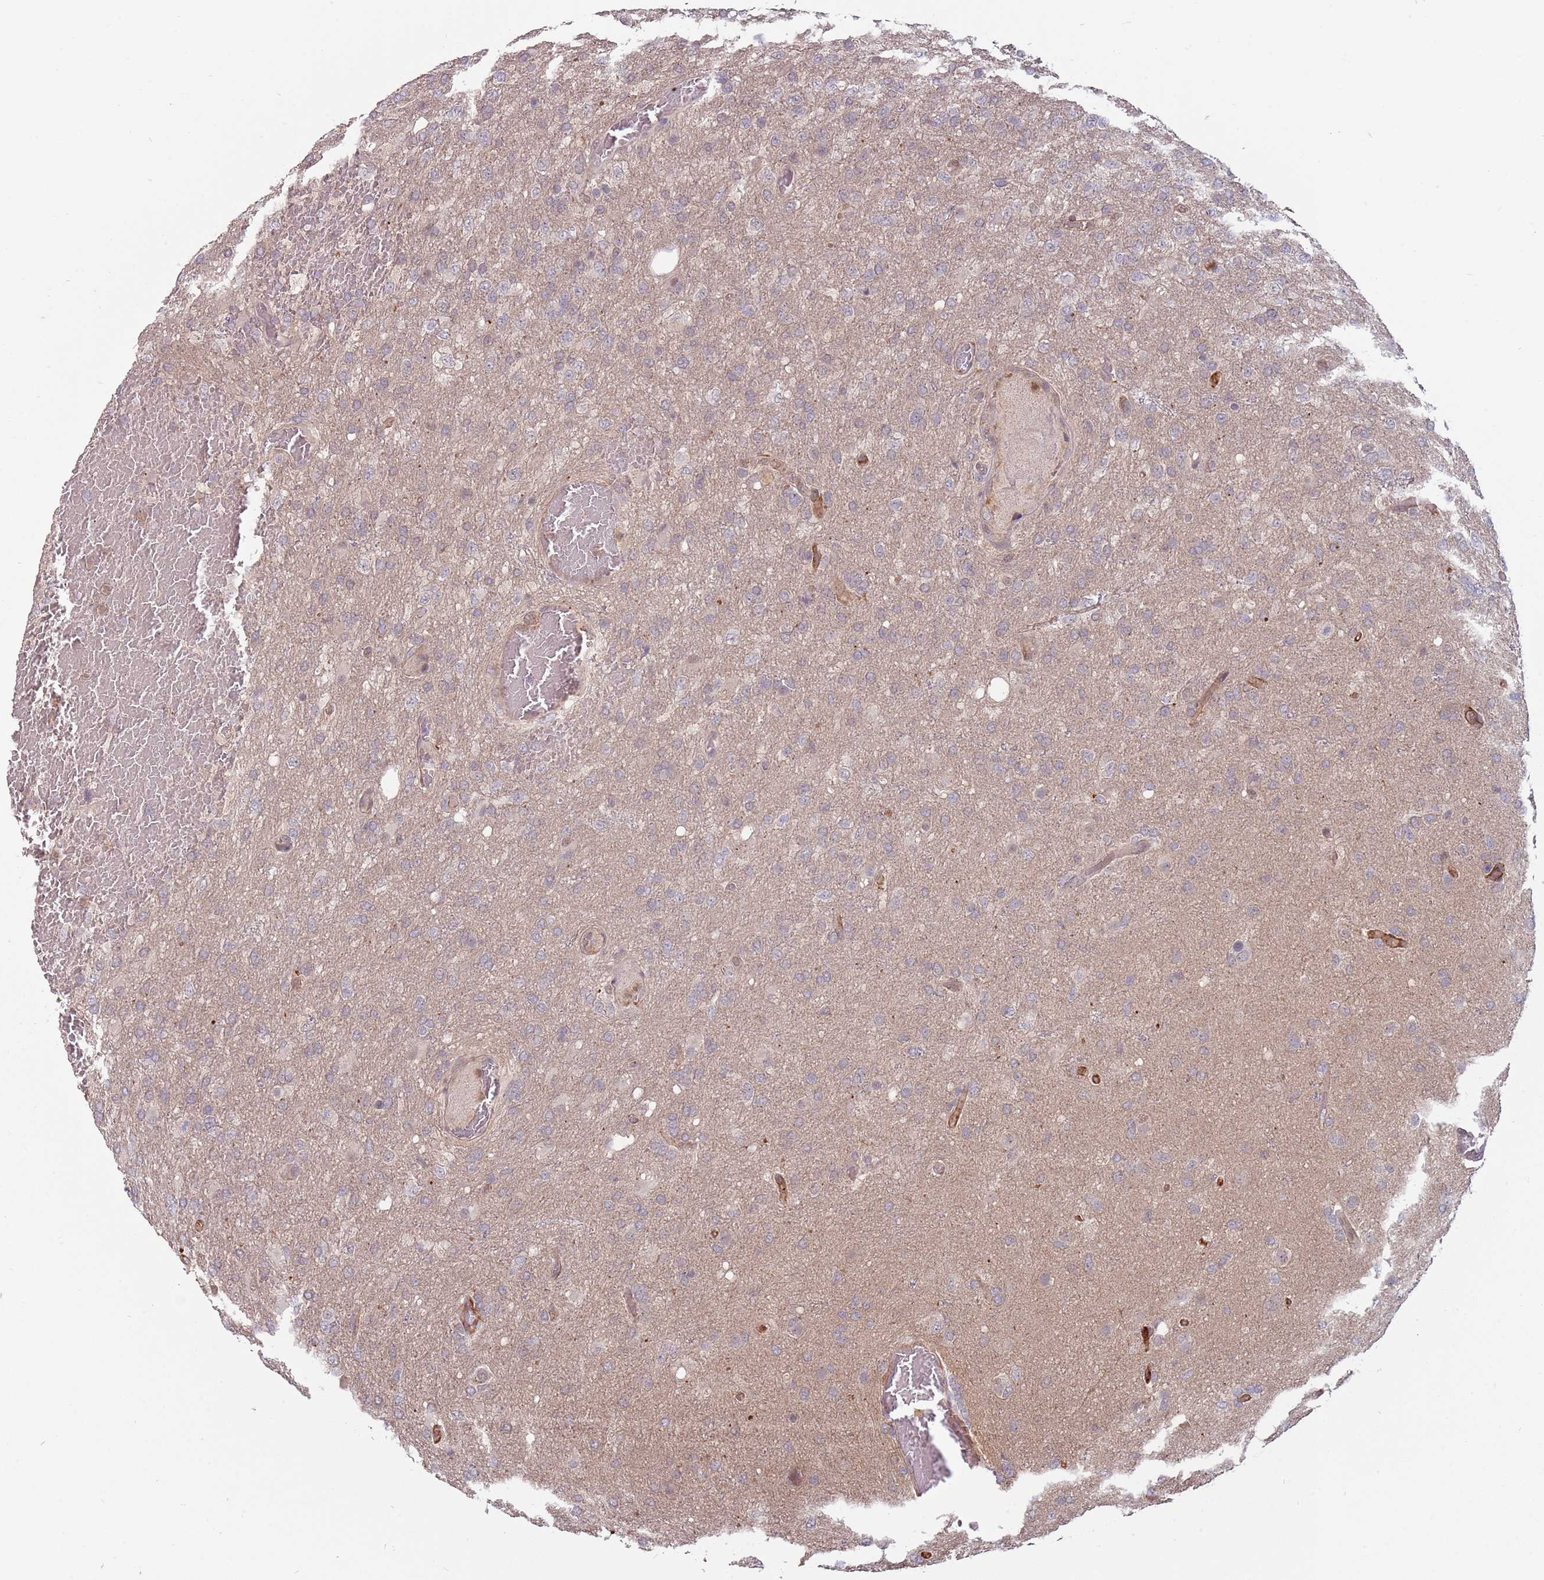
{"staining": {"intensity": "negative", "quantity": "none", "location": "none"}, "tissue": "glioma", "cell_type": "Tumor cells", "image_type": "cancer", "snomed": [{"axis": "morphology", "description": "Glioma, malignant, High grade"}, {"axis": "topography", "description": "Brain"}], "caption": "Immunohistochemistry (IHC) micrograph of neoplastic tissue: malignant high-grade glioma stained with DAB reveals no significant protein positivity in tumor cells.", "gene": "ZBTB5", "patient": {"sex": "female", "age": 74}}